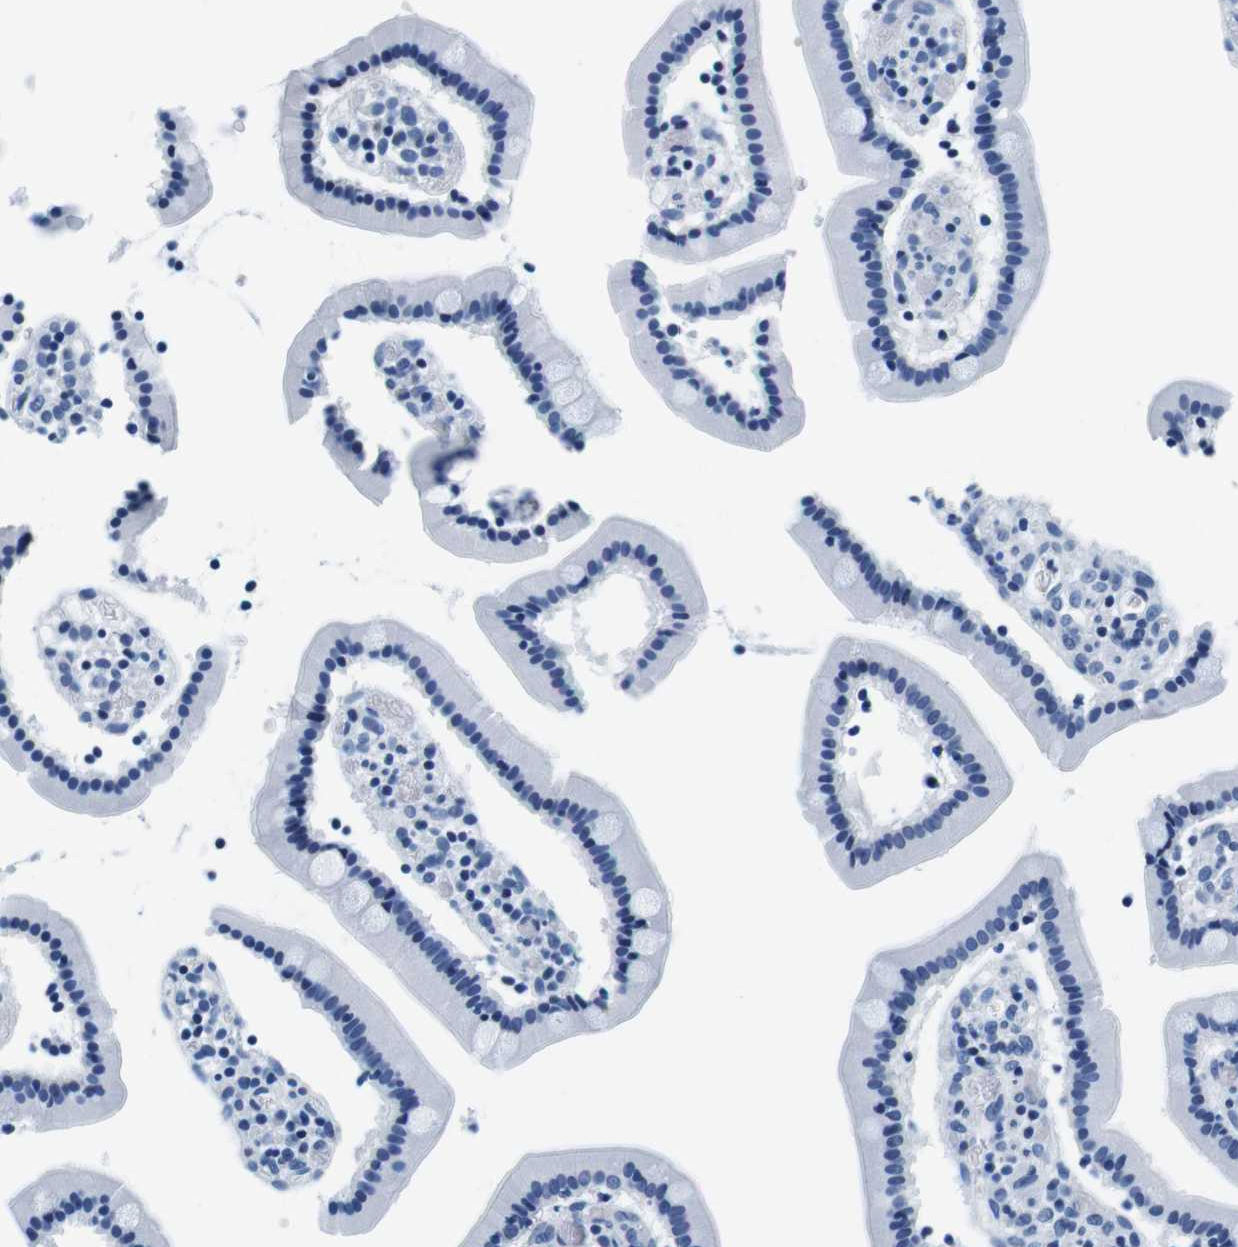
{"staining": {"intensity": "negative", "quantity": "none", "location": "none"}, "tissue": "duodenum", "cell_type": "Glandular cells", "image_type": "normal", "snomed": [{"axis": "morphology", "description": "Normal tissue, NOS"}, {"axis": "topography", "description": "Duodenum"}], "caption": "Duodenum stained for a protein using IHC shows no staining glandular cells.", "gene": "ELANE", "patient": {"sex": "female", "age": 53}}